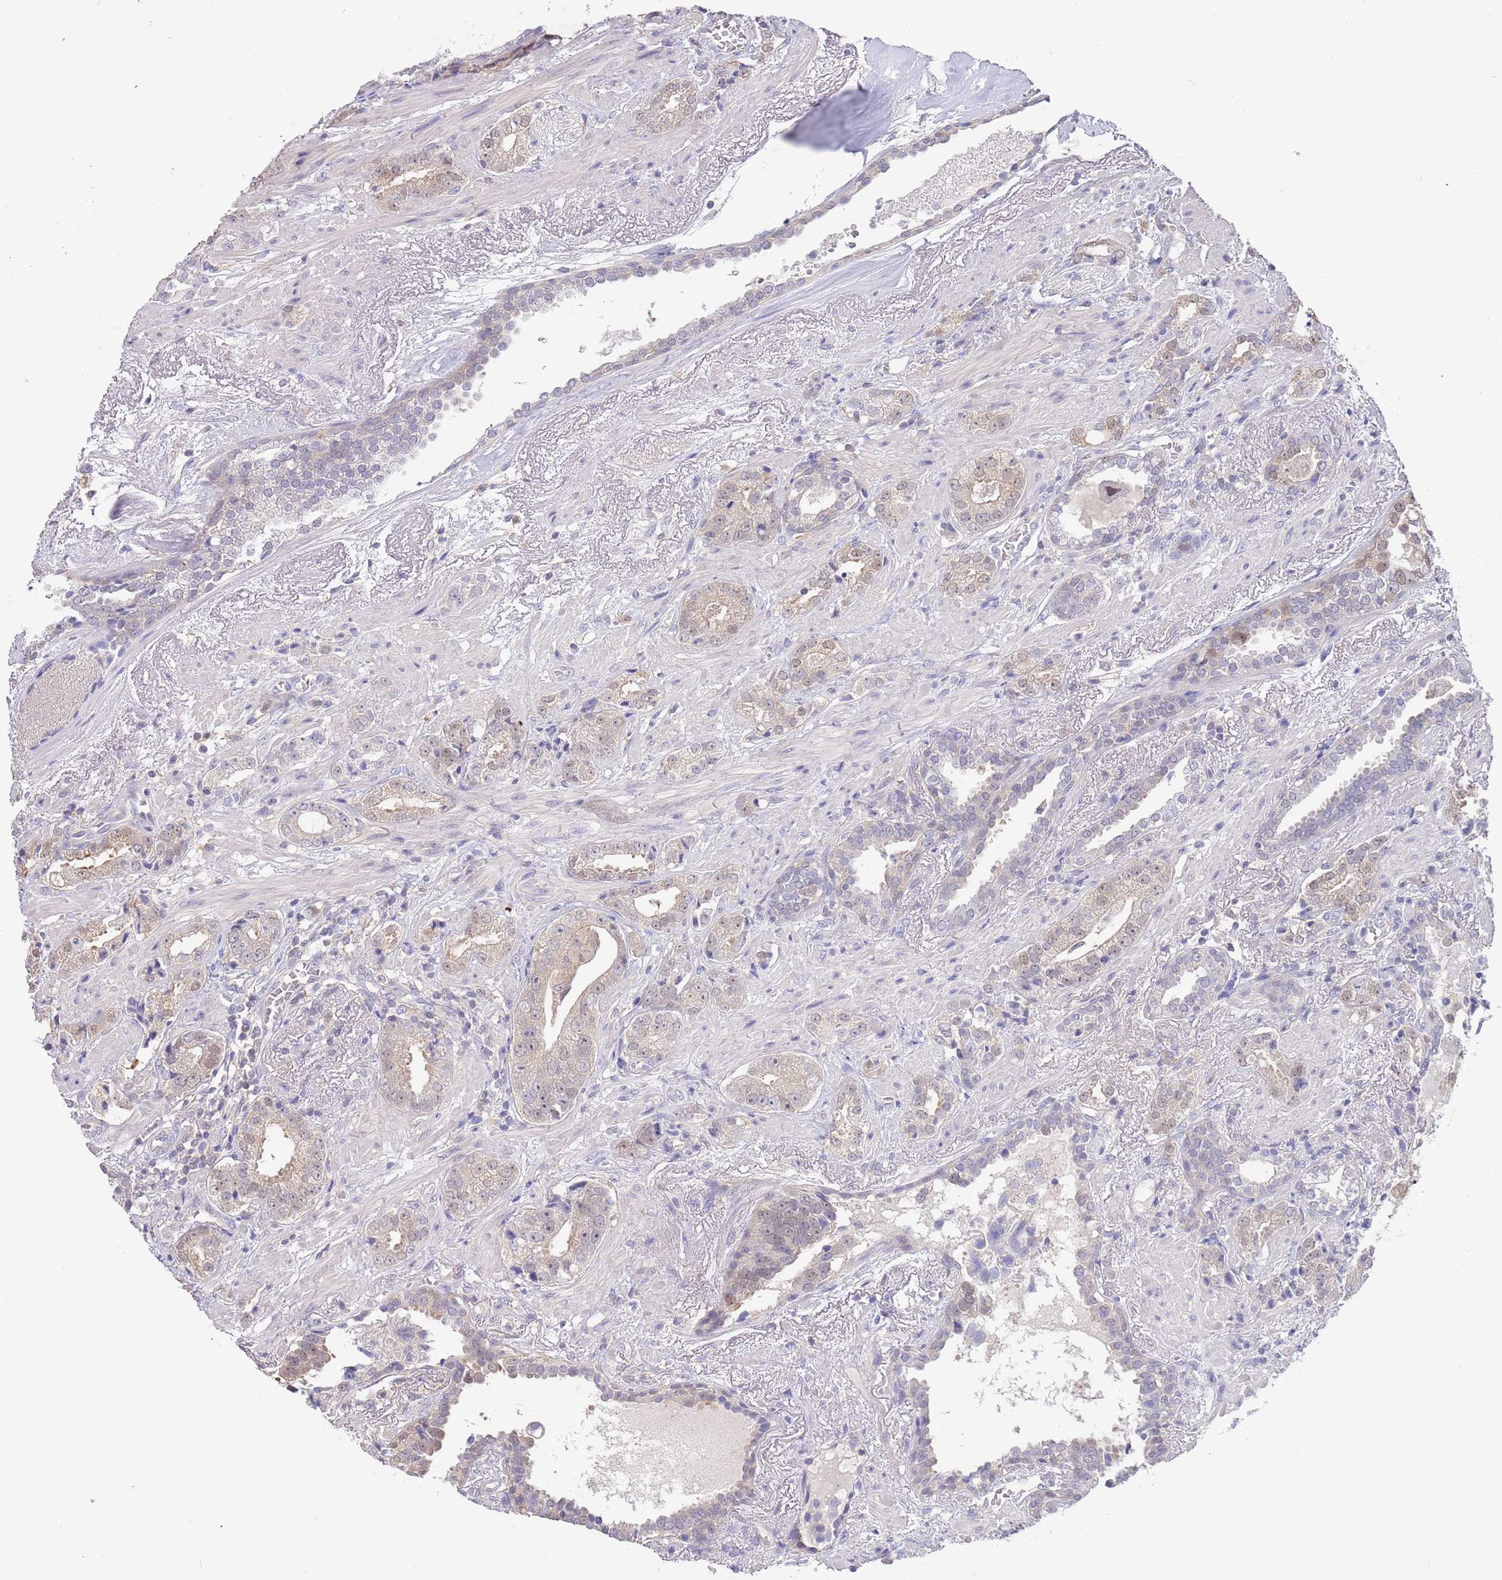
{"staining": {"intensity": "weak", "quantity": "<25%", "location": "cytoplasmic/membranous,nuclear"}, "tissue": "prostate cancer", "cell_type": "Tumor cells", "image_type": "cancer", "snomed": [{"axis": "morphology", "description": "Adenocarcinoma, High grade"}, {"axis": "topography", "description": "Prostate"}], "caption": "Immunohistochemical staining of prostate adenocarcinoma (high-grade) shows no significant positivity in tumor cells.", "gene": "AP5S1", "patient": {"sex": "male", "age": 71}}